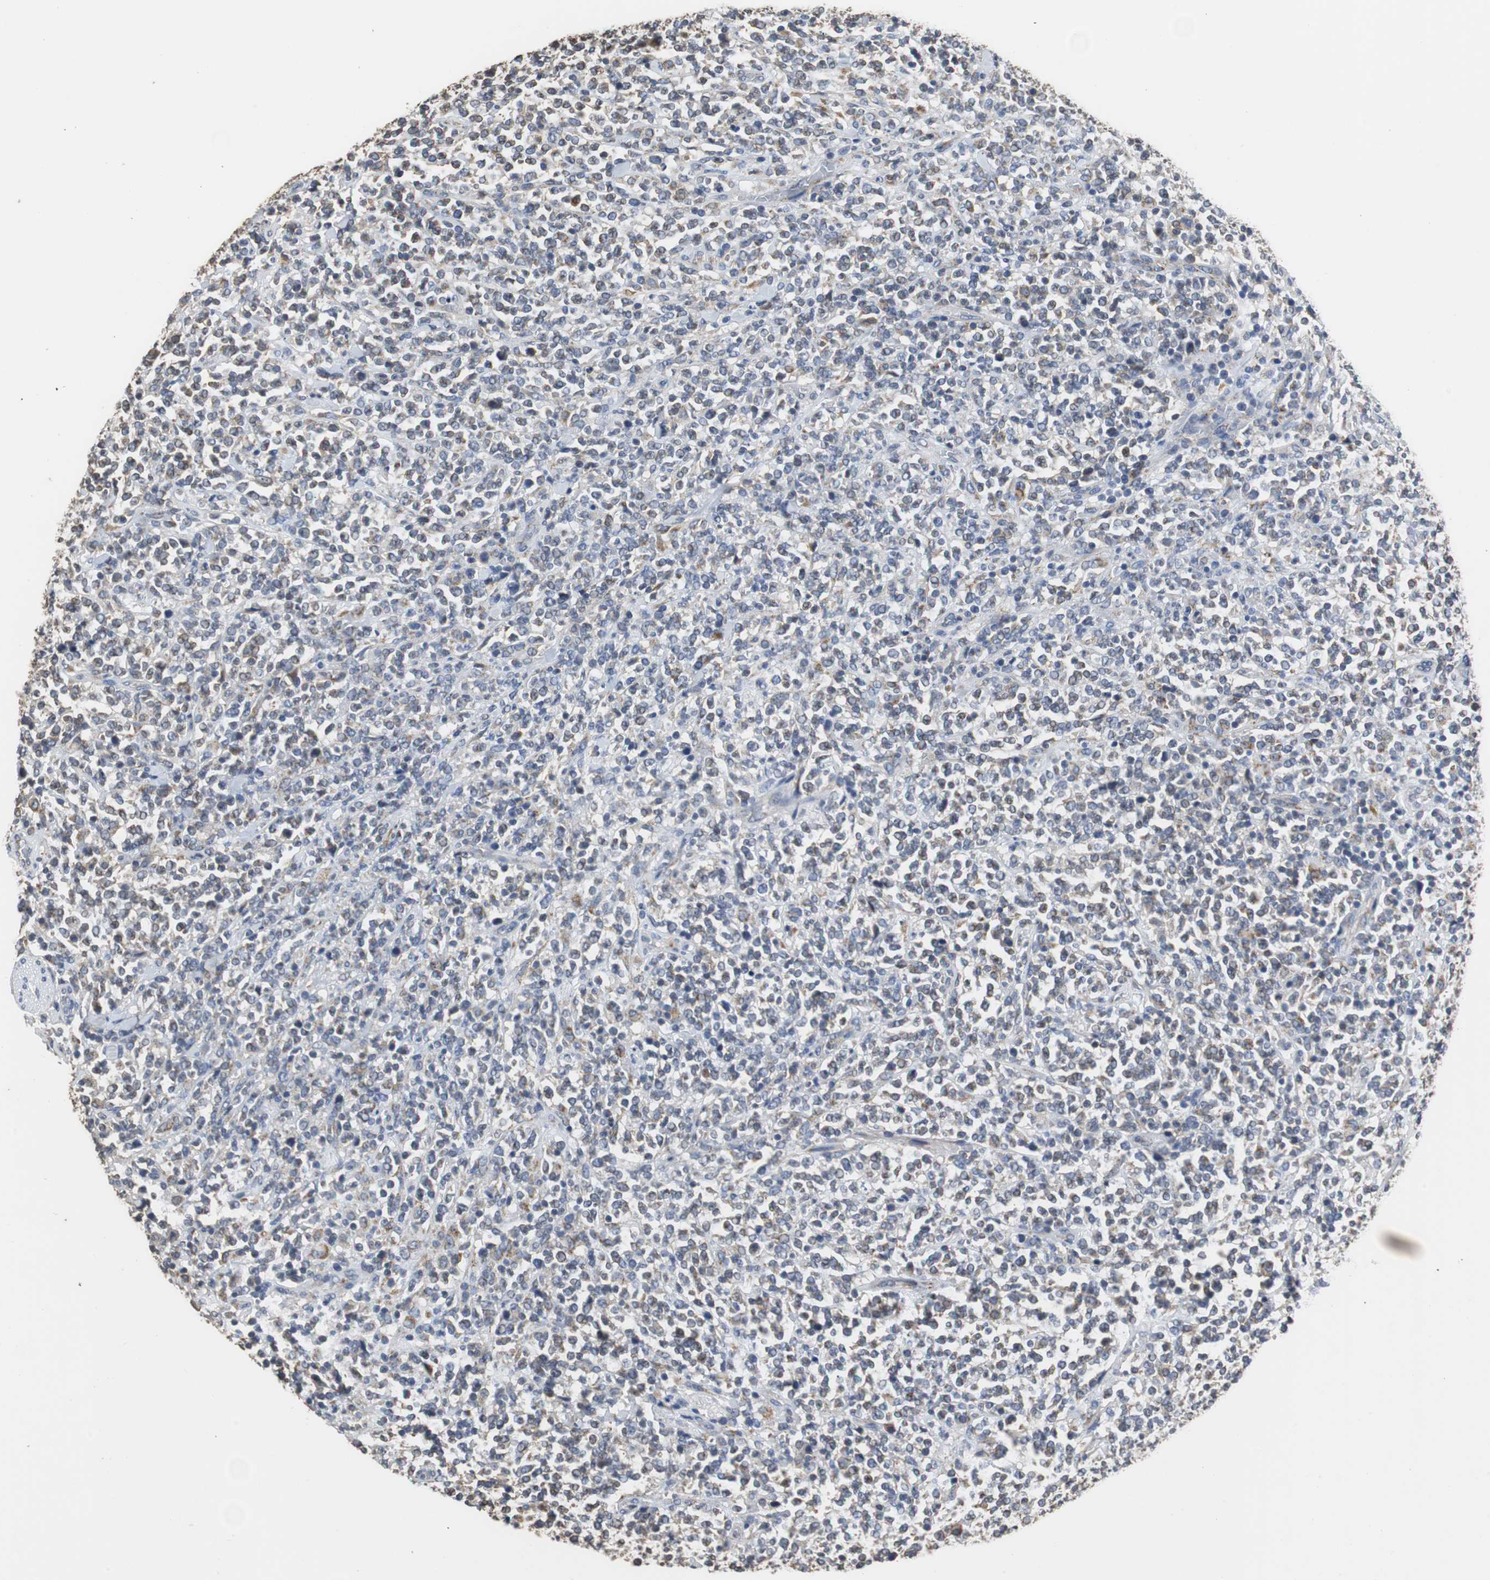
{"staining": {"intensity": "weak", "quantity": "<25%", "location": "cytoplasmic/membranous"}, "tissue": "lymphoma", "cell_type": "Tumor cells", "image_type": "cancer", "snomed": [{"axis": "morphology", "description": "Malignant lymphoma, non-Hodgkin's type, High grade"}, {"axis": "topography", "description": "Soft tissue"}], "caption": "Tumor cells are negative for protein expression in human lymphoma.", "gene": "HMGCL", "patient": {"sex": "male", "age": 18}}